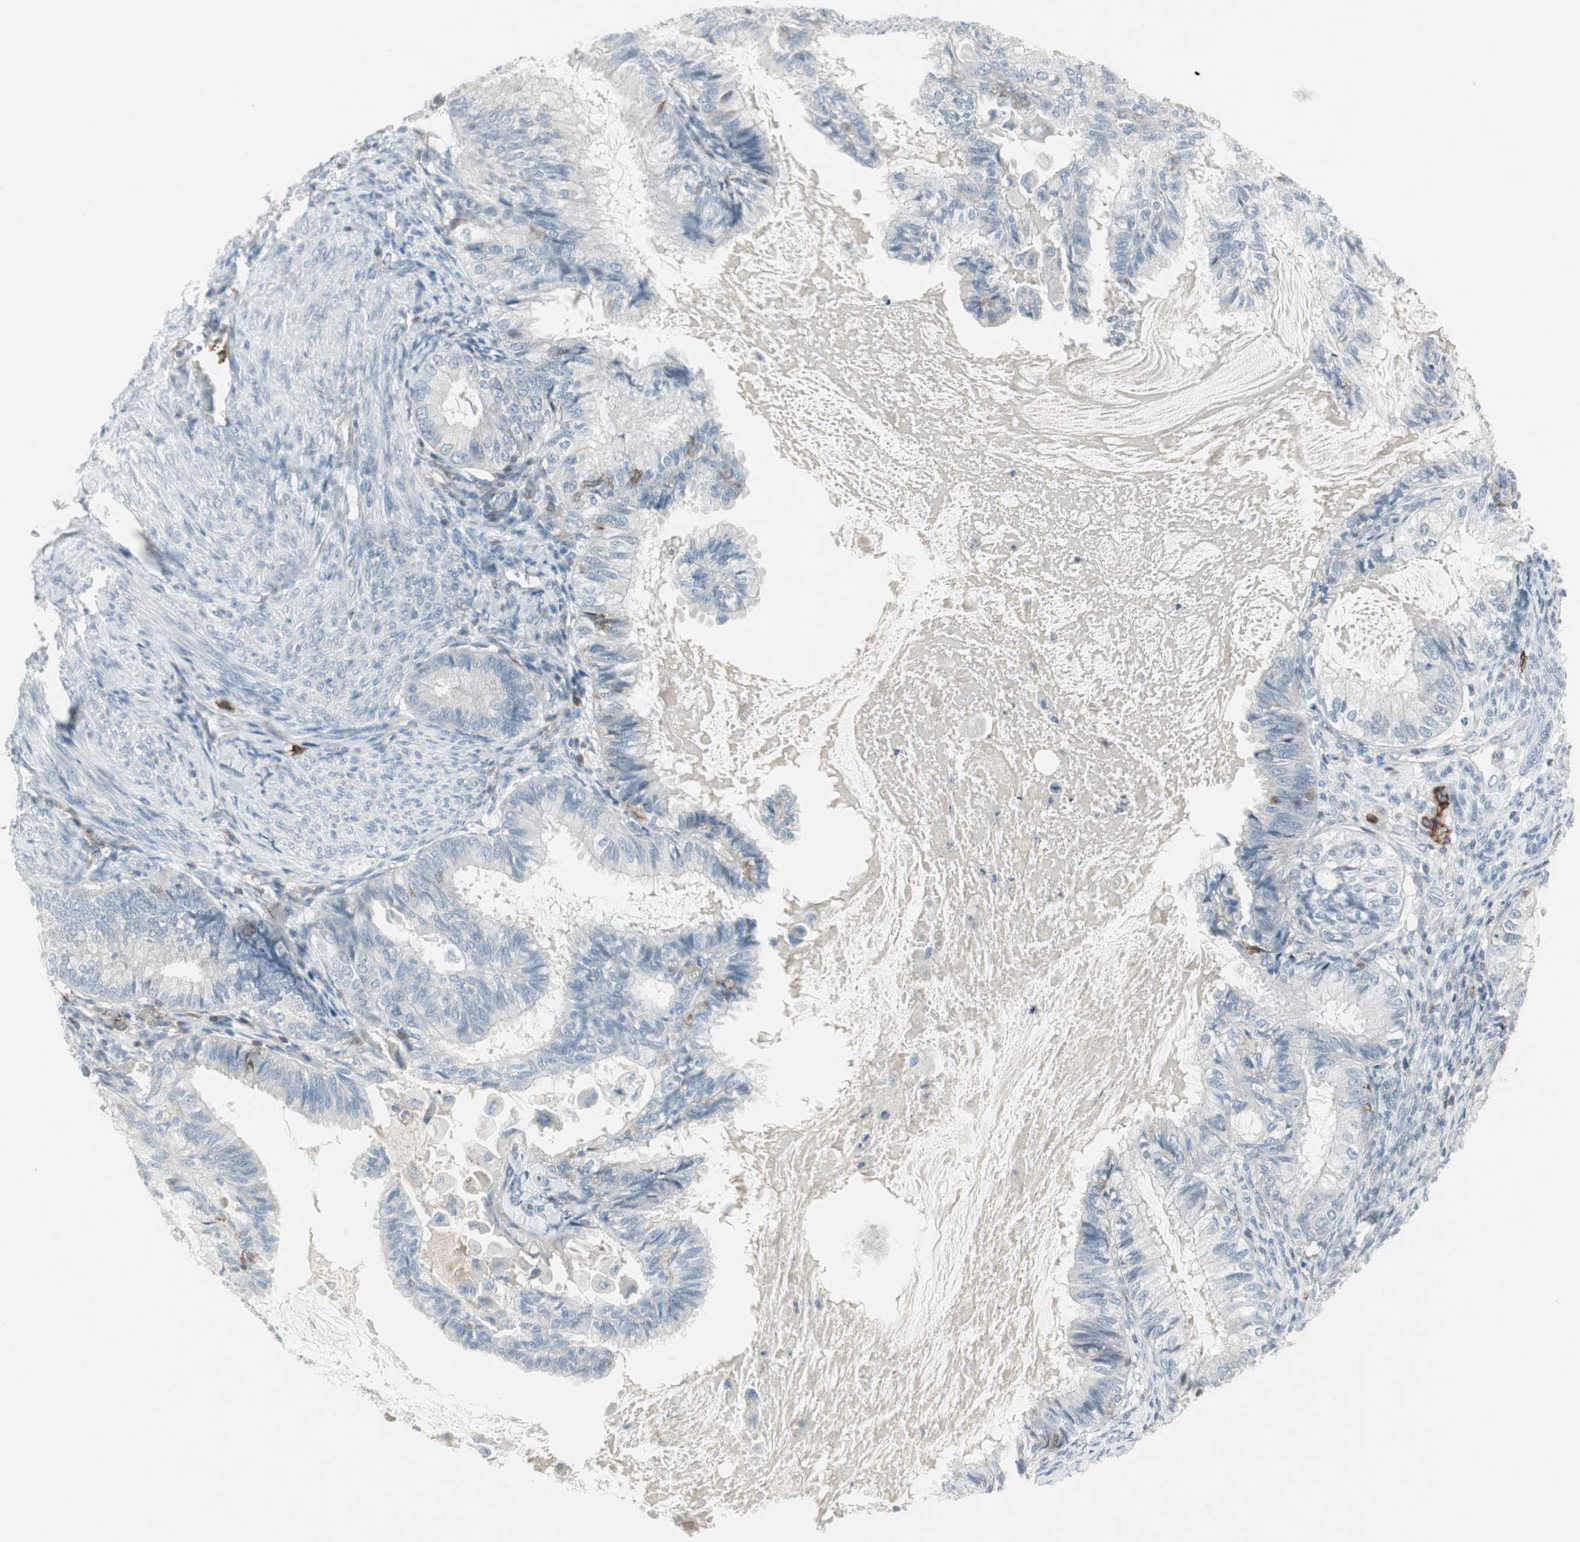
{"staining": {"intensity": "negative", "quantity": "none", "location": "none"}, "tissue": "cervical cancer", "cell_type": "Tumor cells", "image_type": "cancer", "snomed": [{"axis": "morphology", "description": "Normal tissue, NOS"}, {"axis": "morphology", "description": "Adenocarcinoma, NOS"}, {"axis": "topography", "description": "Cervix"}, {"axis": "topography", "description": "Endometrium"}], "caption": "Immunohistochemistry micrograph of neoplastic tissue: human cervical cancer (adenocarcinoma) stained with DAB (3,3'-diaminobenzidine) exhibits no significant protein staining in tumor cells. (DAB (3,3'-diaminobenzidine) IHC, high magnification).", "gene": "MAP4K4", "patient": {"sex": "female", "age": 86}}